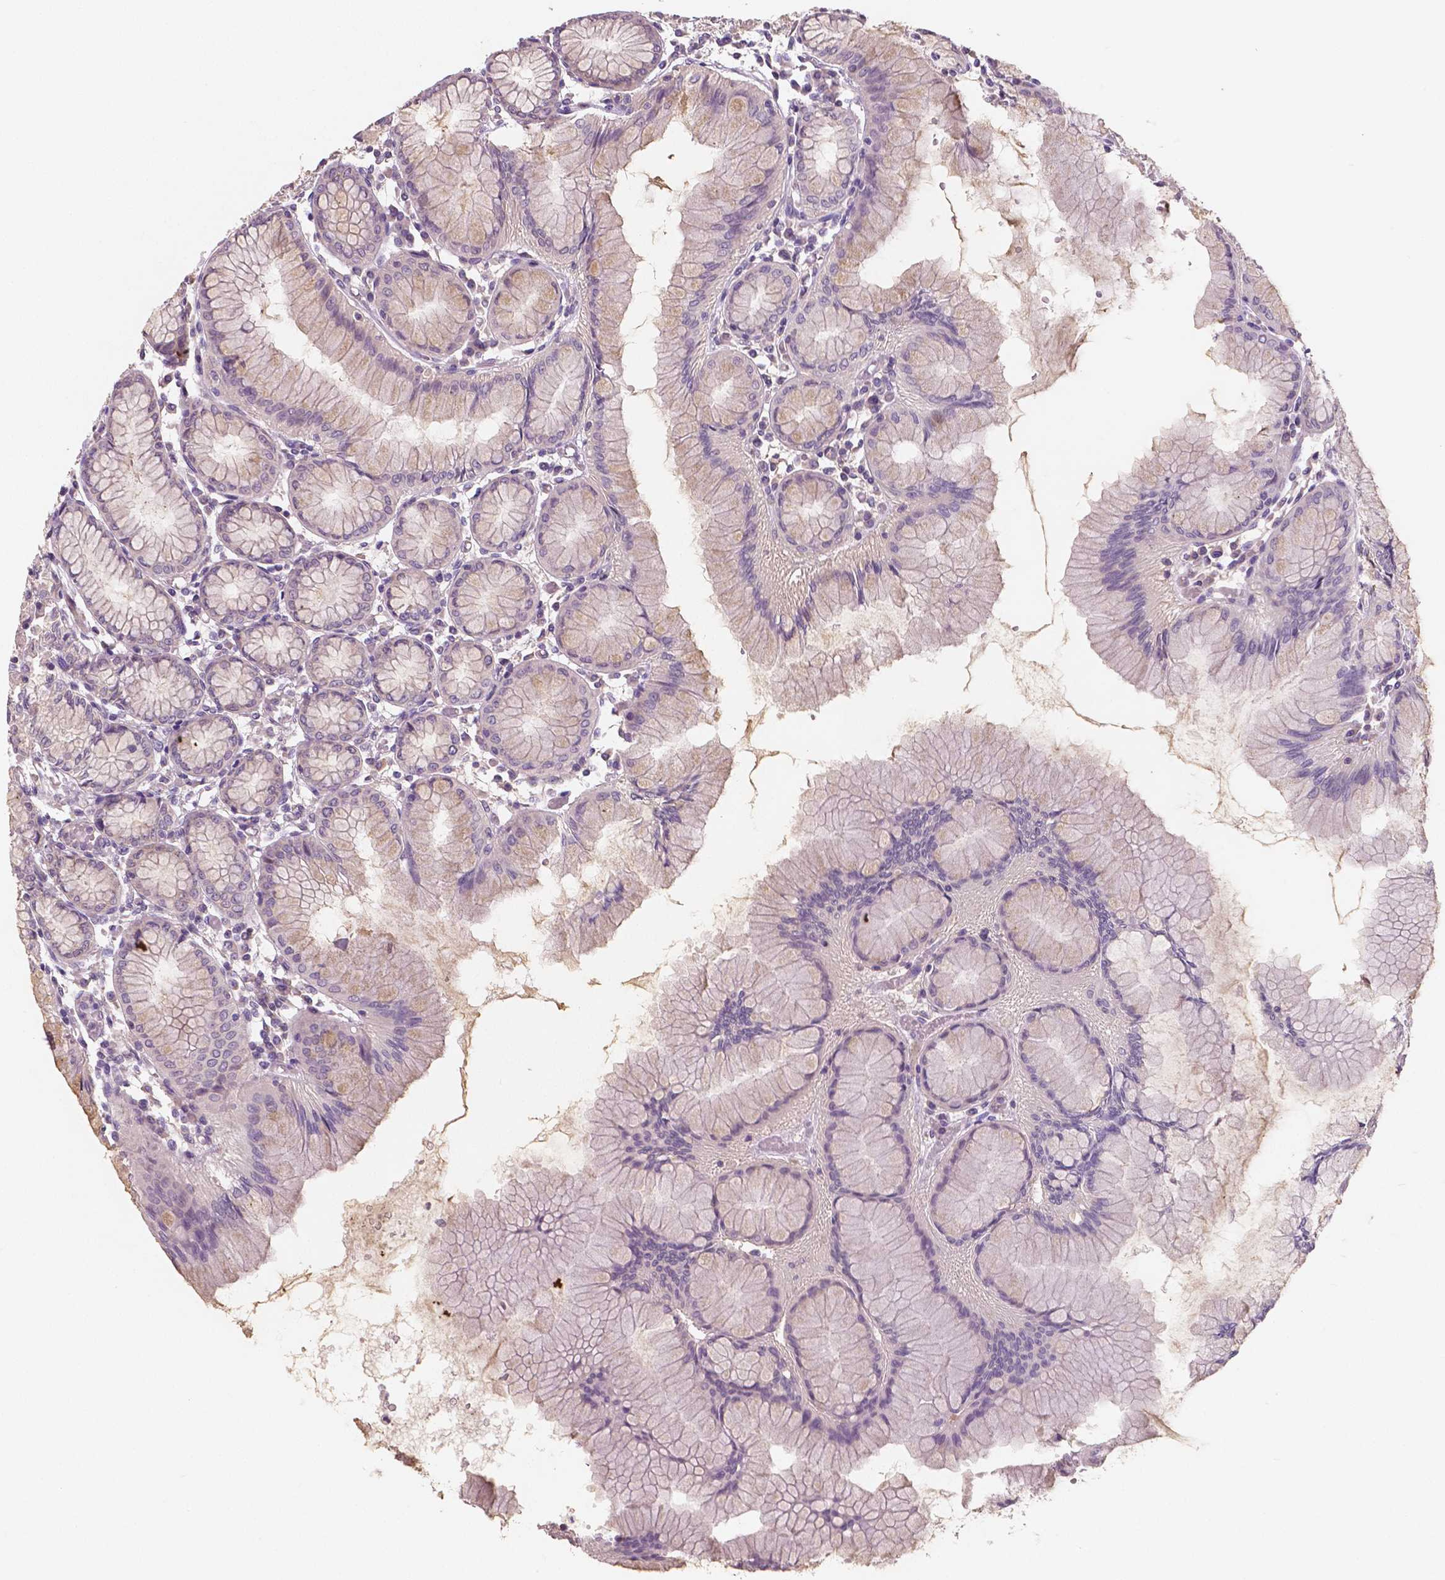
{"staining": {"intensity": "weak", "quantity": "<25%", "location": "cytoplasmic/membranous"}, "tissue": "stomach", "cell_type": "Glandular cells", "image_type": "normal", "snomed": [{"axis": "morphology", "description": "Normal tissue, NOS"}, {"axis": "topography", "description": "Stomach"}], "caption": "Micrograph shows no significant protein expression in glandular cells of normal stomach.", "gene": "LSM14B", "patient": {"sex": "female", "age": 57}}